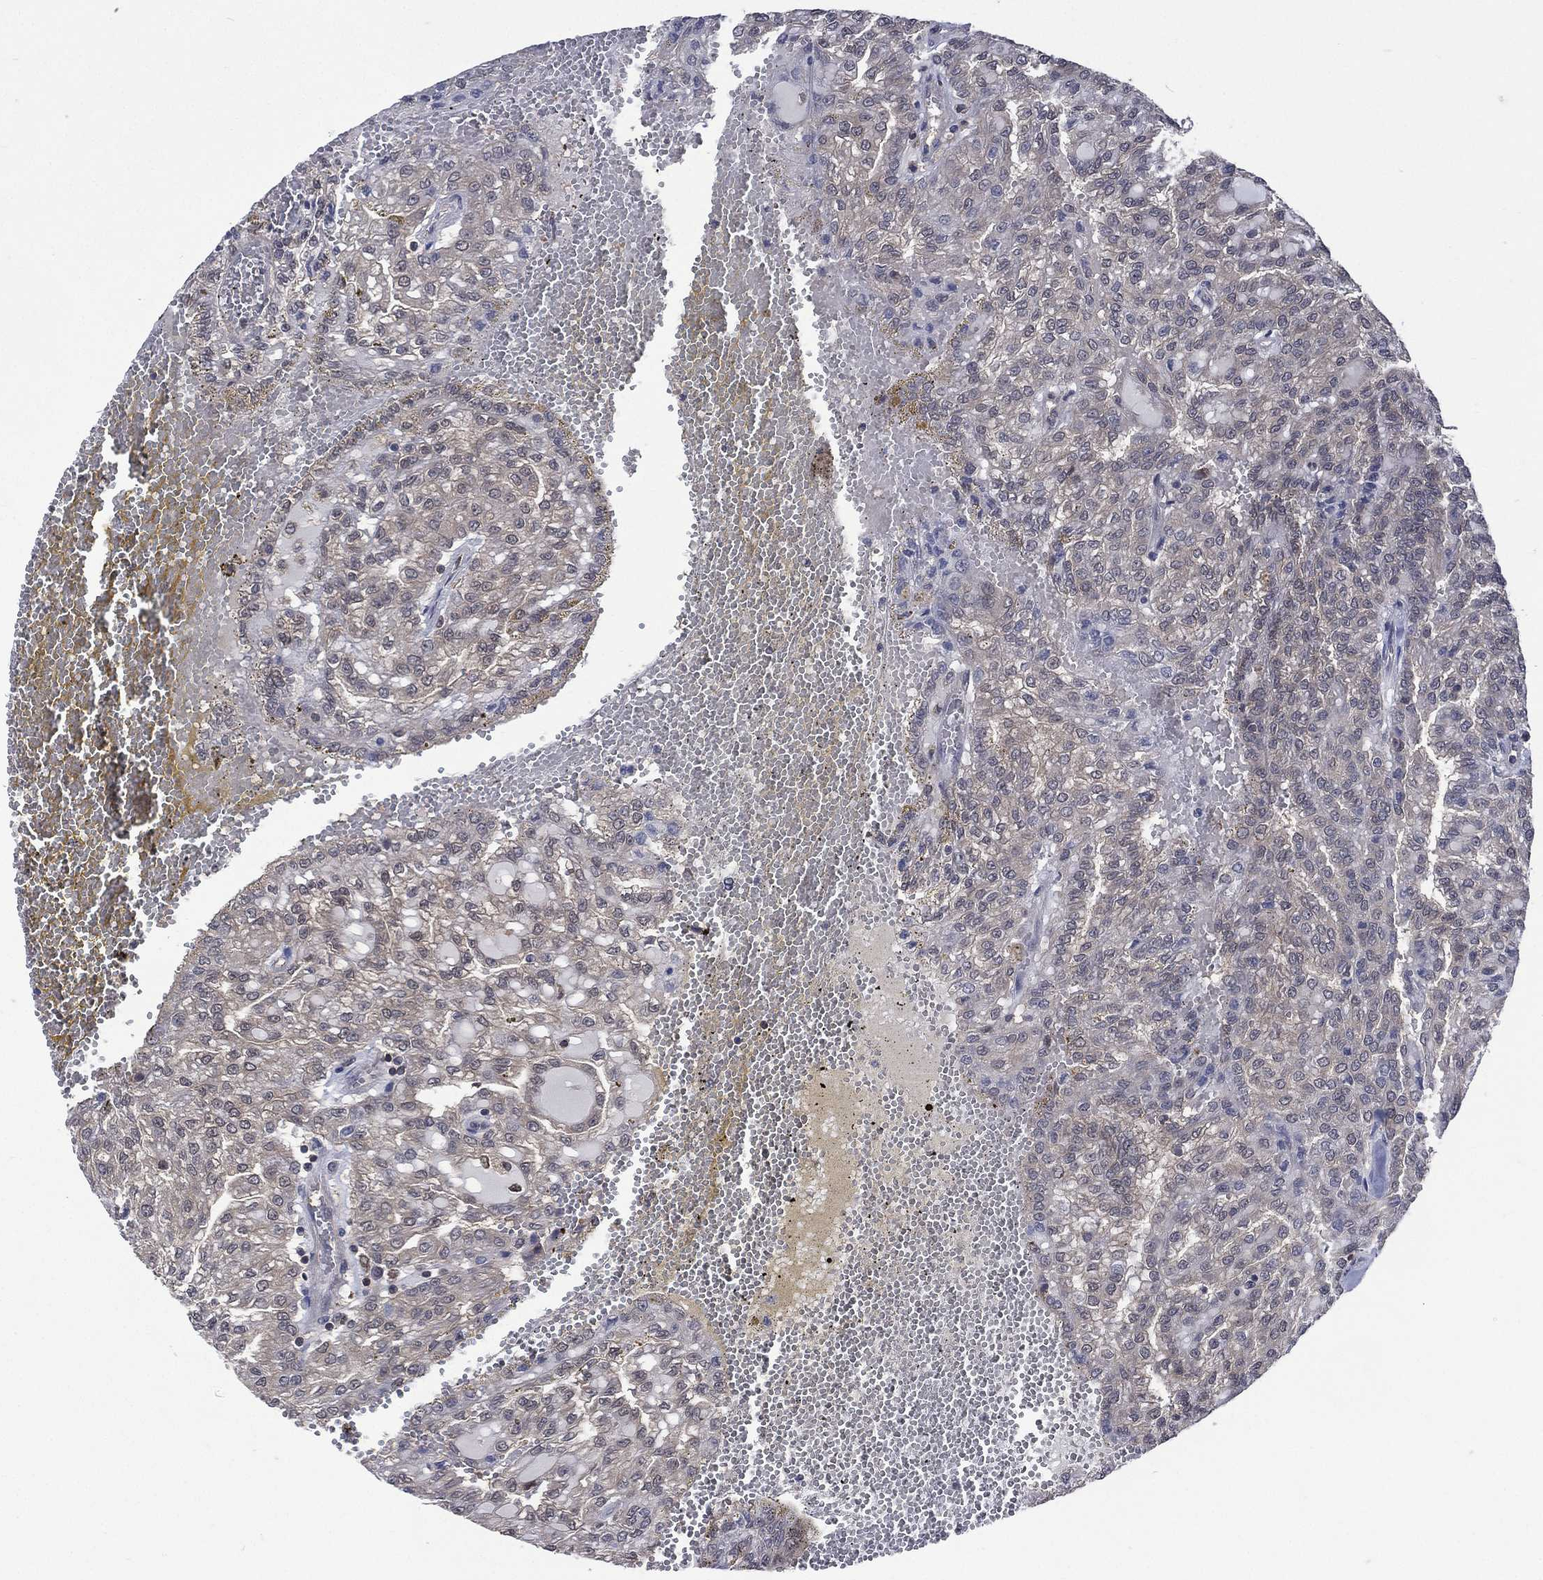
{"staining": {"intensity": "negative", "quantity": "none", "location": "none"}, "tissue": "renal cancer", "cell_type": "Tumor cells", "image_type": "cancer", "snomed": [{"axis": "morphology", "description": "Adenocarcinoma, NOS"}, {"axis": "topography", "description": "Kidney"}], "caption": "IHC image of neoplastic tissue: human adenocarcinoma (renal) stained with DAB shows no significant protein positivity in tumor cells.", "gene": "MTAP", "patient": {"sex": "male", "age": 63}}